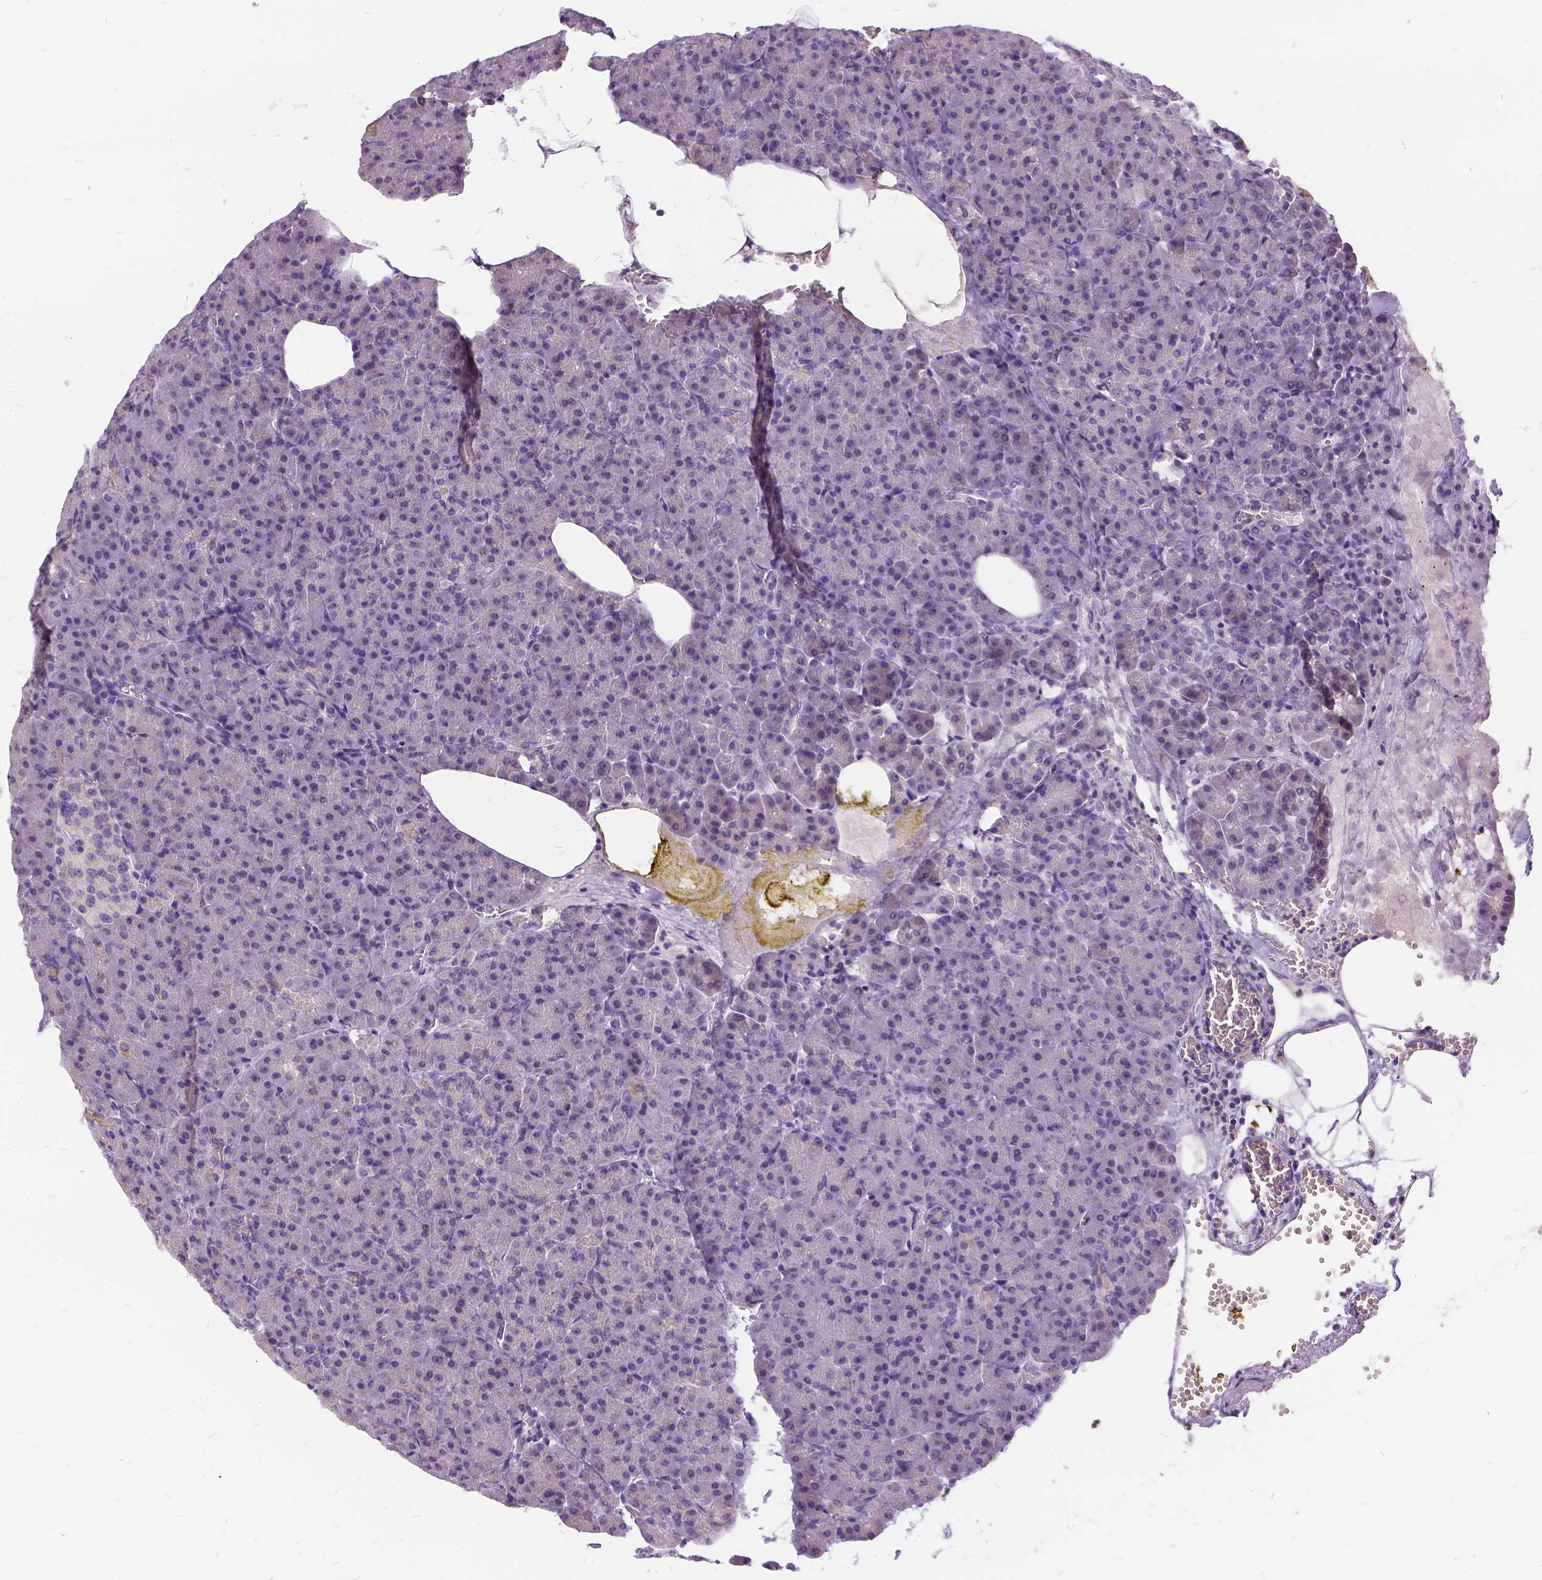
{"staining": {"intensity": "negative", "quantity": "none", "location": "none"}, "tissue": "pancreas", "cell_type": "Exocrine glandular cells", "image_type": "normal", "snomed": [{"axis": "morphology", "description": "Normal tissue, NOS"}, {"axis": "topography", "description": "Pancreas"}], "caption": "Image shows no protein staining in exocrine glandular cells of unremarkable pancreas.", "gene": "FDX1", "patient": {"sex": "female", "age": 74}}